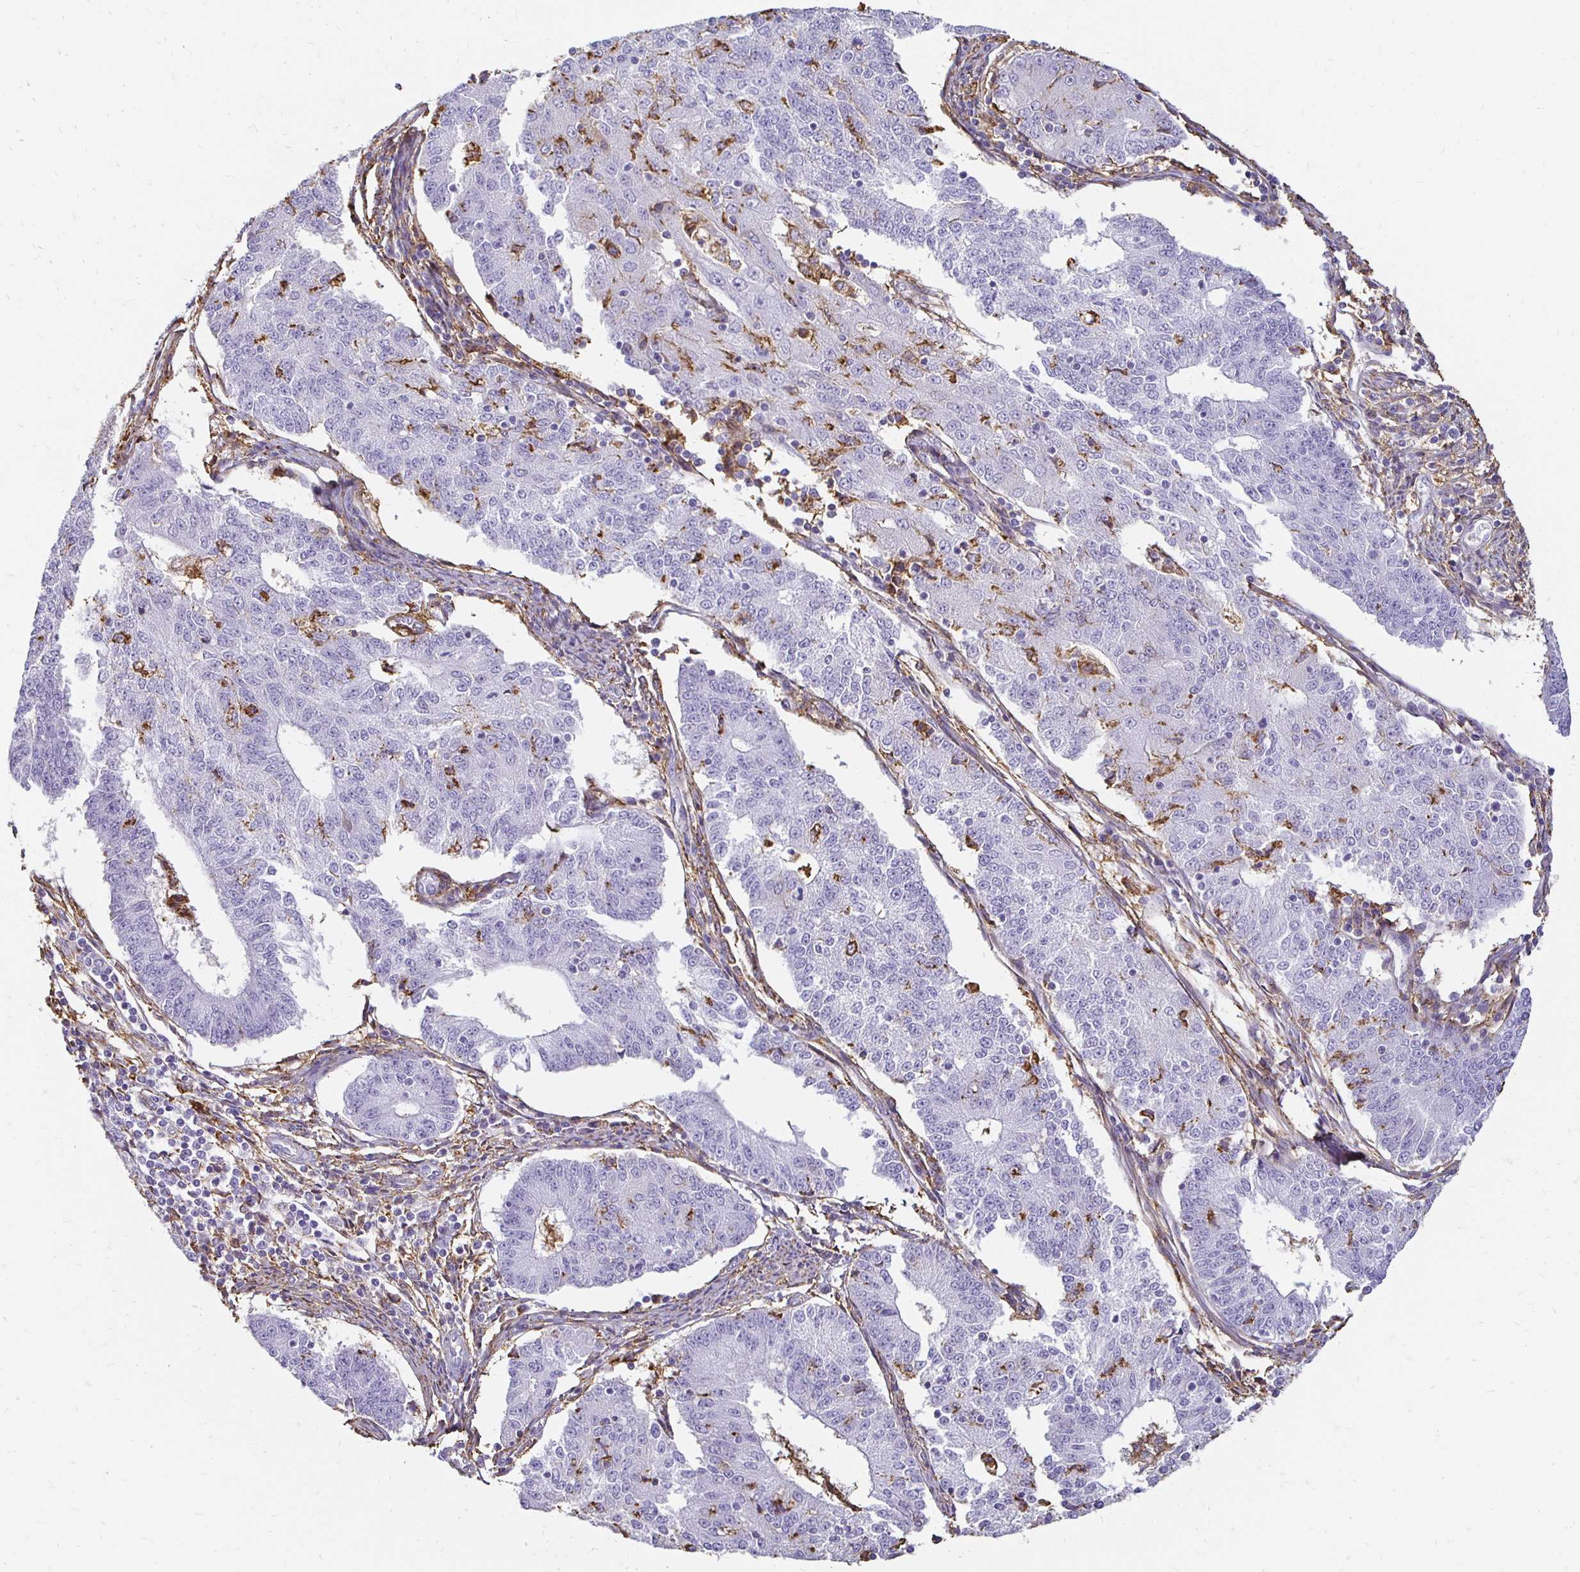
{"staining": {"intensity": "negative", "quantity": "none", "location": "none"}, "tissue": "endometrial cancer", "cell_type": "Tumor cells", "image_type": "cancer", "snomed": [{"axis": "morphology", "description": "Adenocarcinoma, NOS"}, {"axis": "topography", "description": "Endometrium"}], "caption": "An immunohistochemistry image of endometrial cancer is shown. There is no staining in tumor cells of endometrial cancer.", "gene": "TAS1R3", "patient": {"sex": "female", "age": 56}}